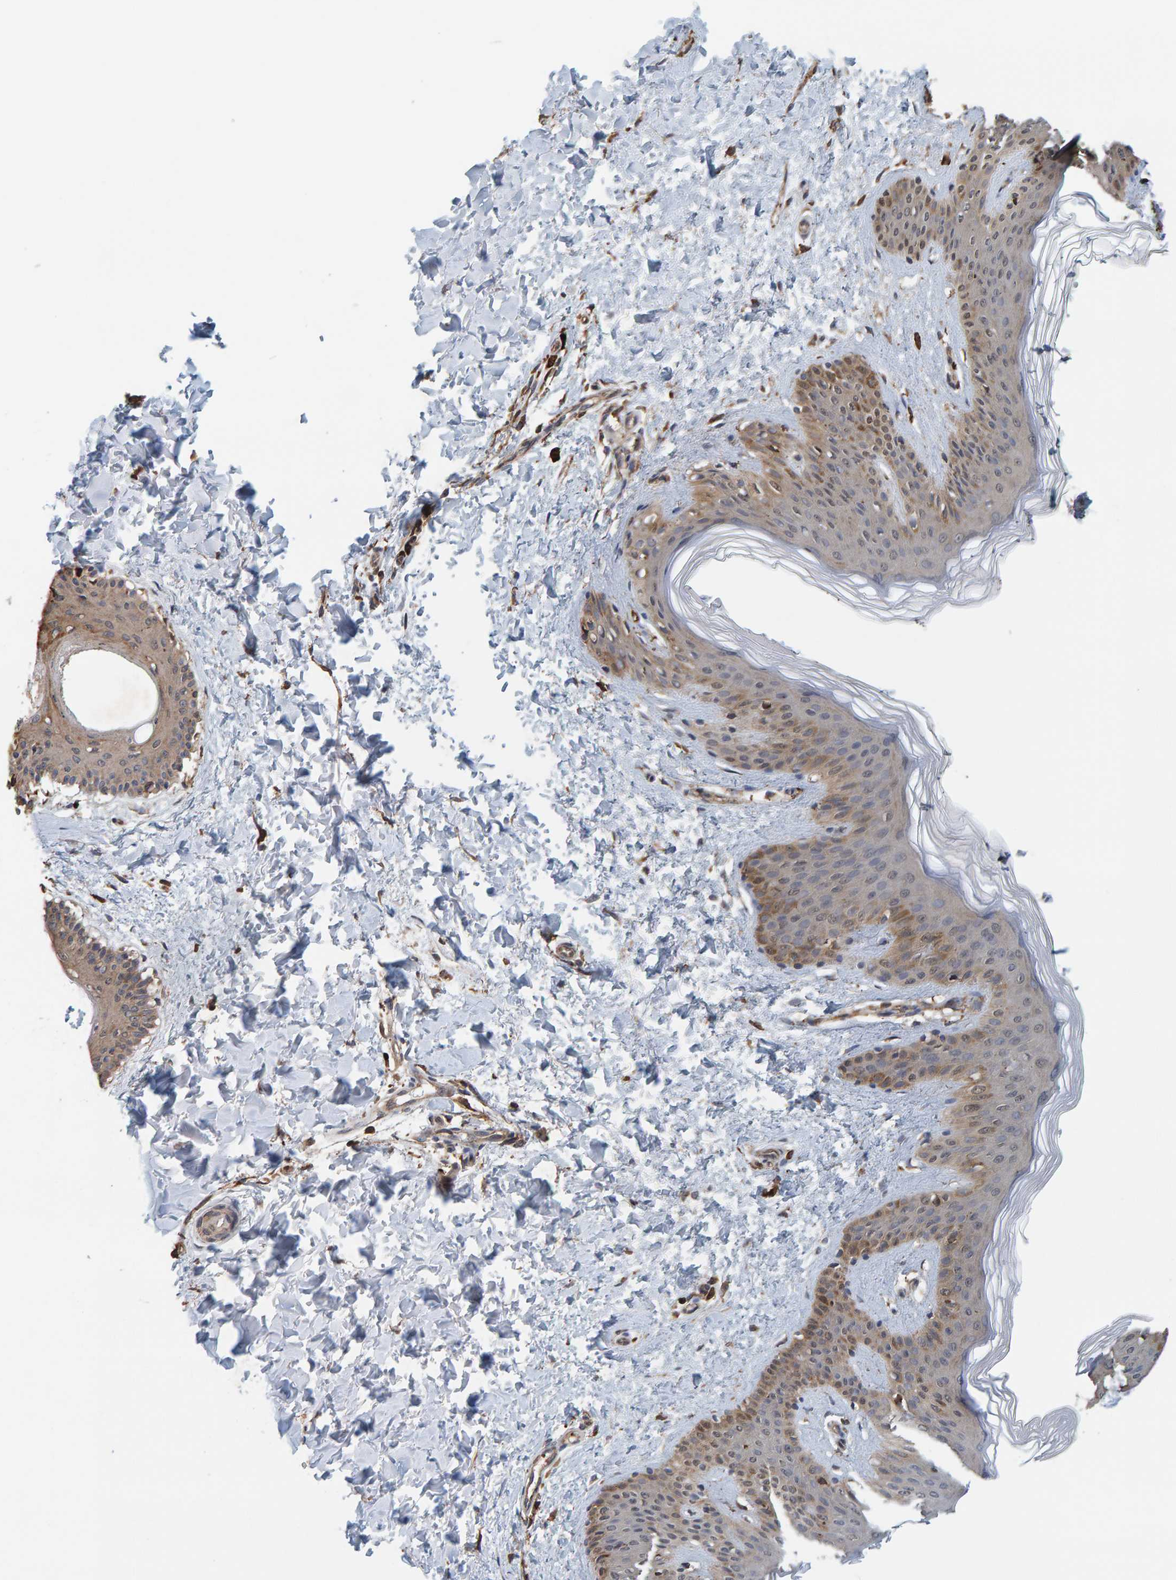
{"staining": {"intensity": "moderate", "quantity": ">75%", "location": "cytoplasmic/membranous"}, "tissue": "skin", "cell_type": "Fibroblasts", "image_type": "normal", "snomed": [{"axis": "morphology", "description": "Normal tissue, NOS"}, {"axis": "morphology", "description": "Neoplasm, benign, NOS"}, {"axis": "topography", "description": "Skin"}, {"axis": "topography", "description": "Soft tissue"}], "caption": "Fibroblasts exhibit medium levels of moderate cytoplasmic/membranous positivity in about >75% of cells in unremarkable human skin. The staining was performed using DAB (3,3'-diaminobenzidine), with brown indicating positive protein expression. Nuclei are stained blue with hematoxylin.", "gene": "PLA2G3", "patient": {"sex": "male", "age": 26}}